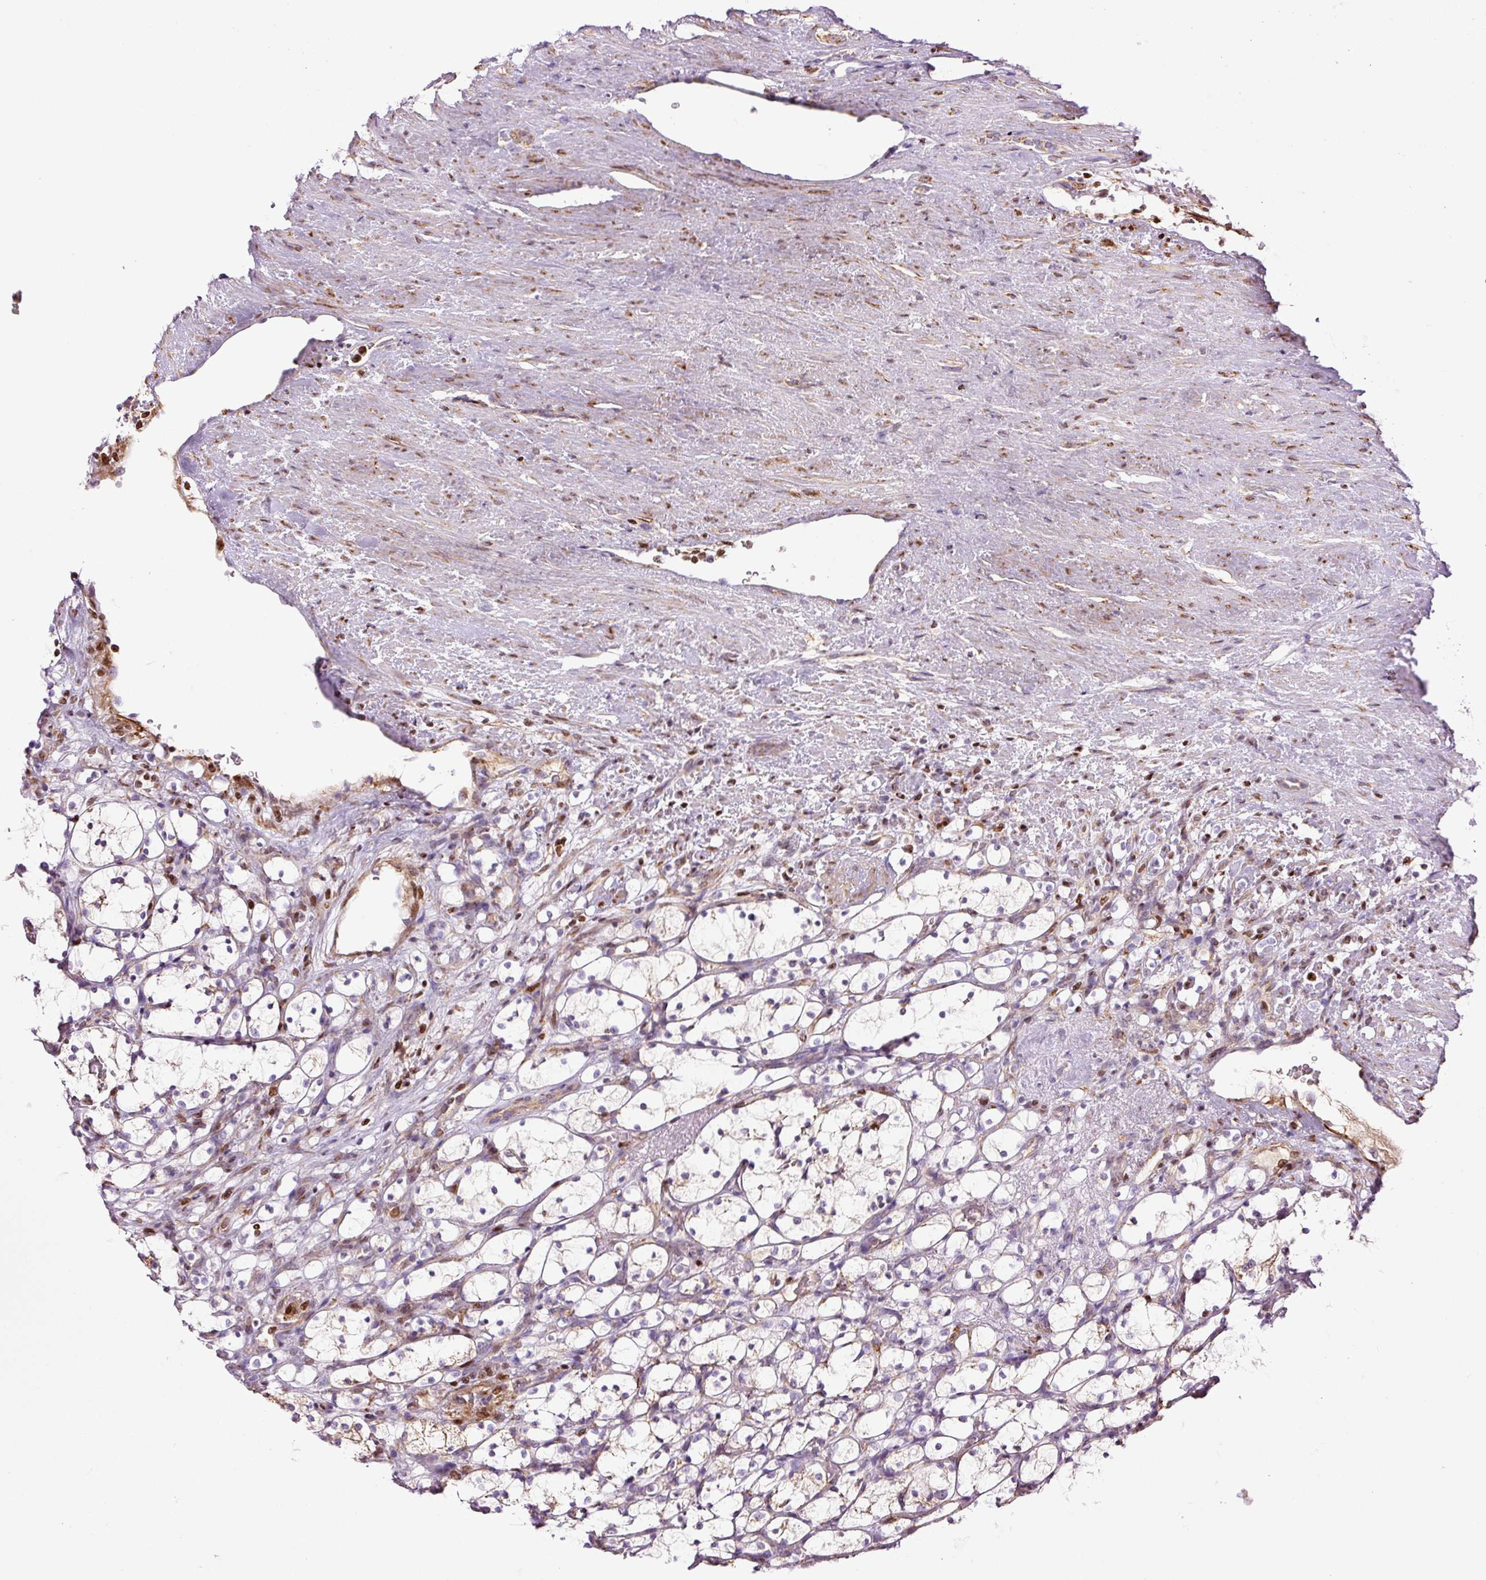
{"staining": {"intensity": "weak", "quantity": "25%-75%", "location": "cytoplasmic/membranous"}, "tissue": "renal cancer", "cell_type": "Tumor cells", "image_type": "cancer", "snomed": [{"axis": "morphology", "description": "Adenocarcinoma, NOS"}, {"axis": "topography", "description": "Kidney"}], "caption": "The image shows a brown stain indicating the presence of a protein in the cytoplasmic/membranous of tumor cells in renal cancer.", "gene": "TMEM8B", "patient": {"sex": "female", "age": 69}}